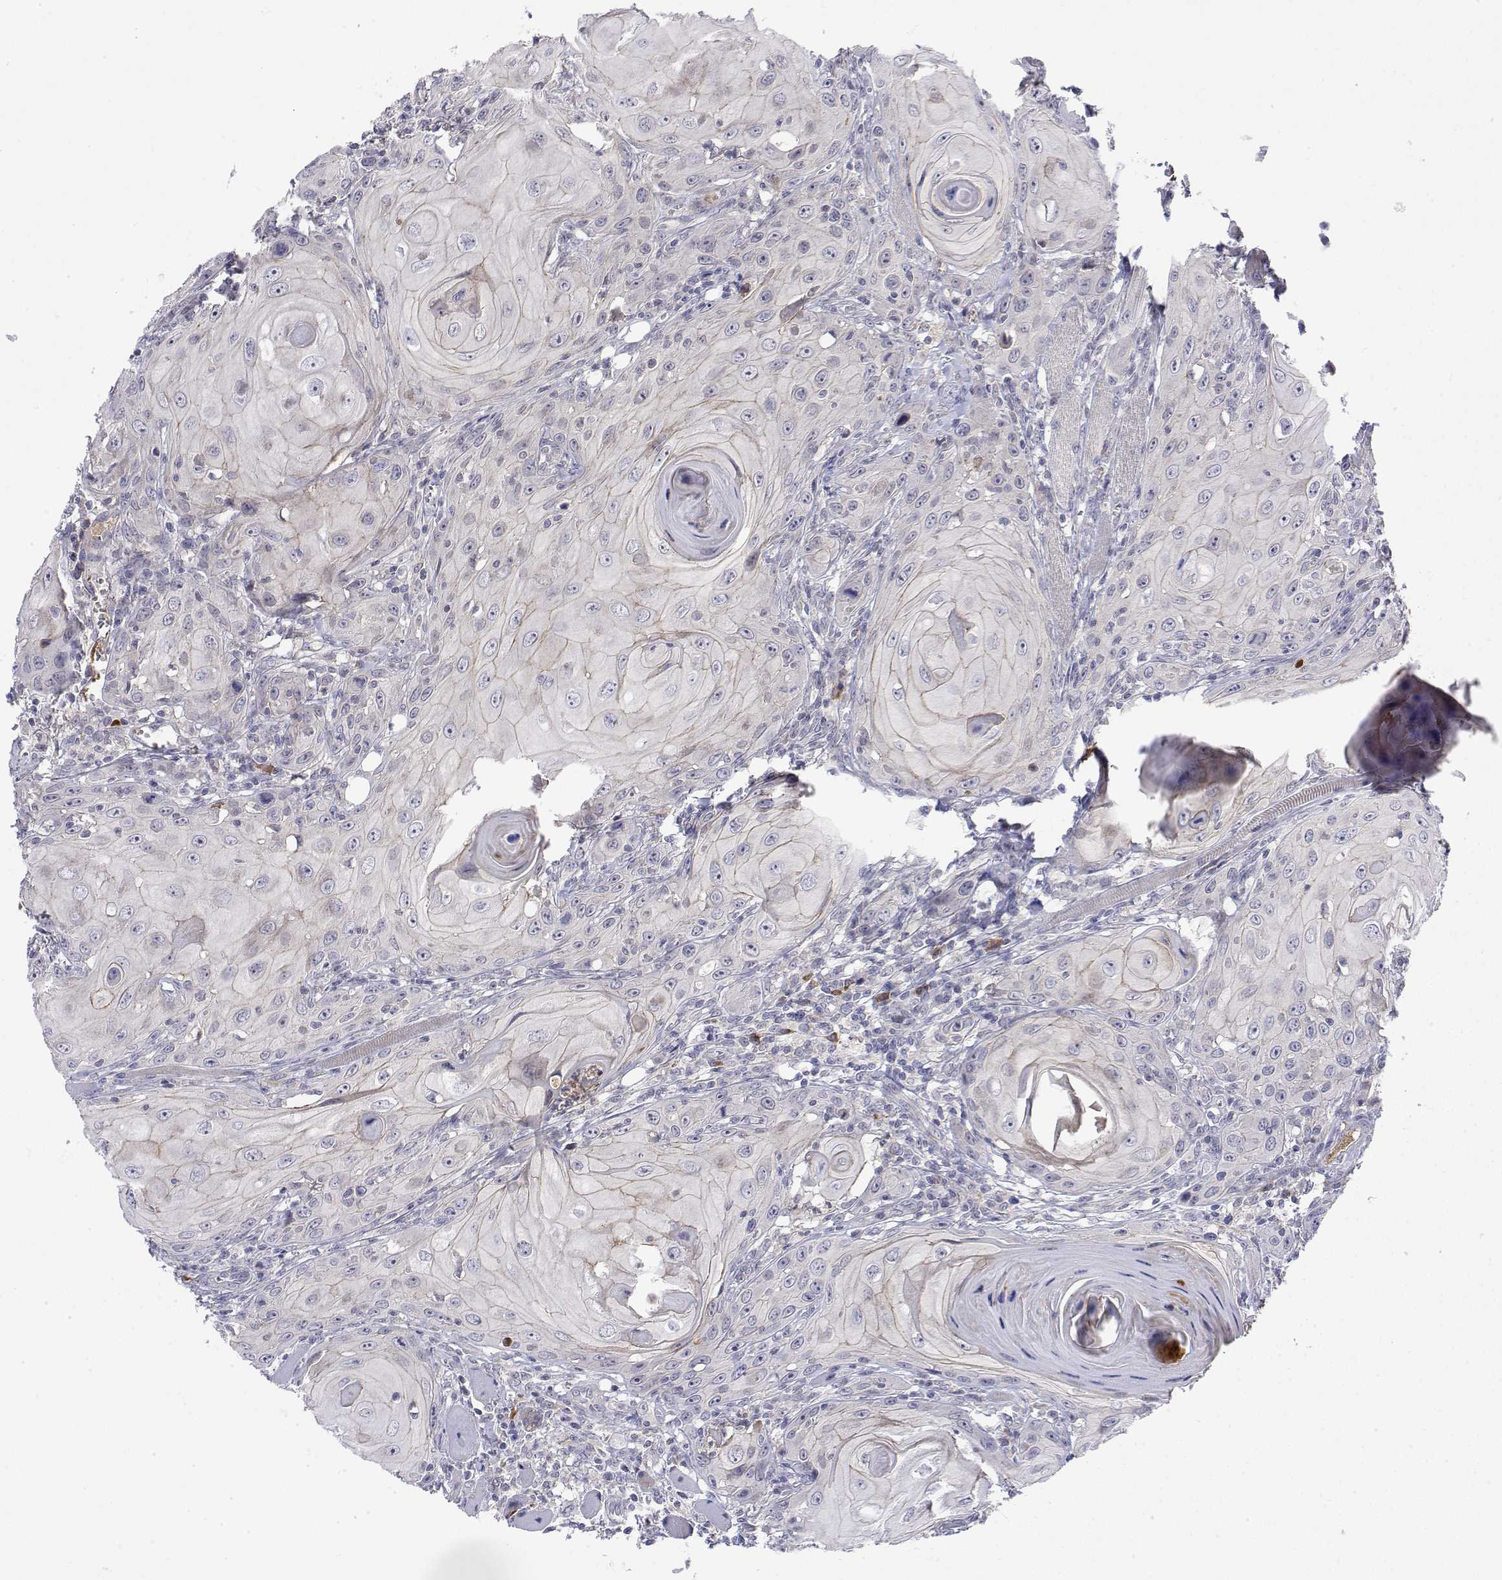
{"staining": {"intensity": "negative", "quantity": "none", "location": "none"}, "tissue": "head and neck cancer", "cell_type": "Tumor cells", "image_type": "cancer", "snomed": [{"axis": "morphology", "description": "Squamous cell carcinoma, NOS"}, {"axis": "topography", "description": "Head-Neck"}], "caption": "Tumor cells are negative for protein expression in human head and neck cancer.", "gene": "IGFBP4", "patient": {"sex": "female", "age": 80}}